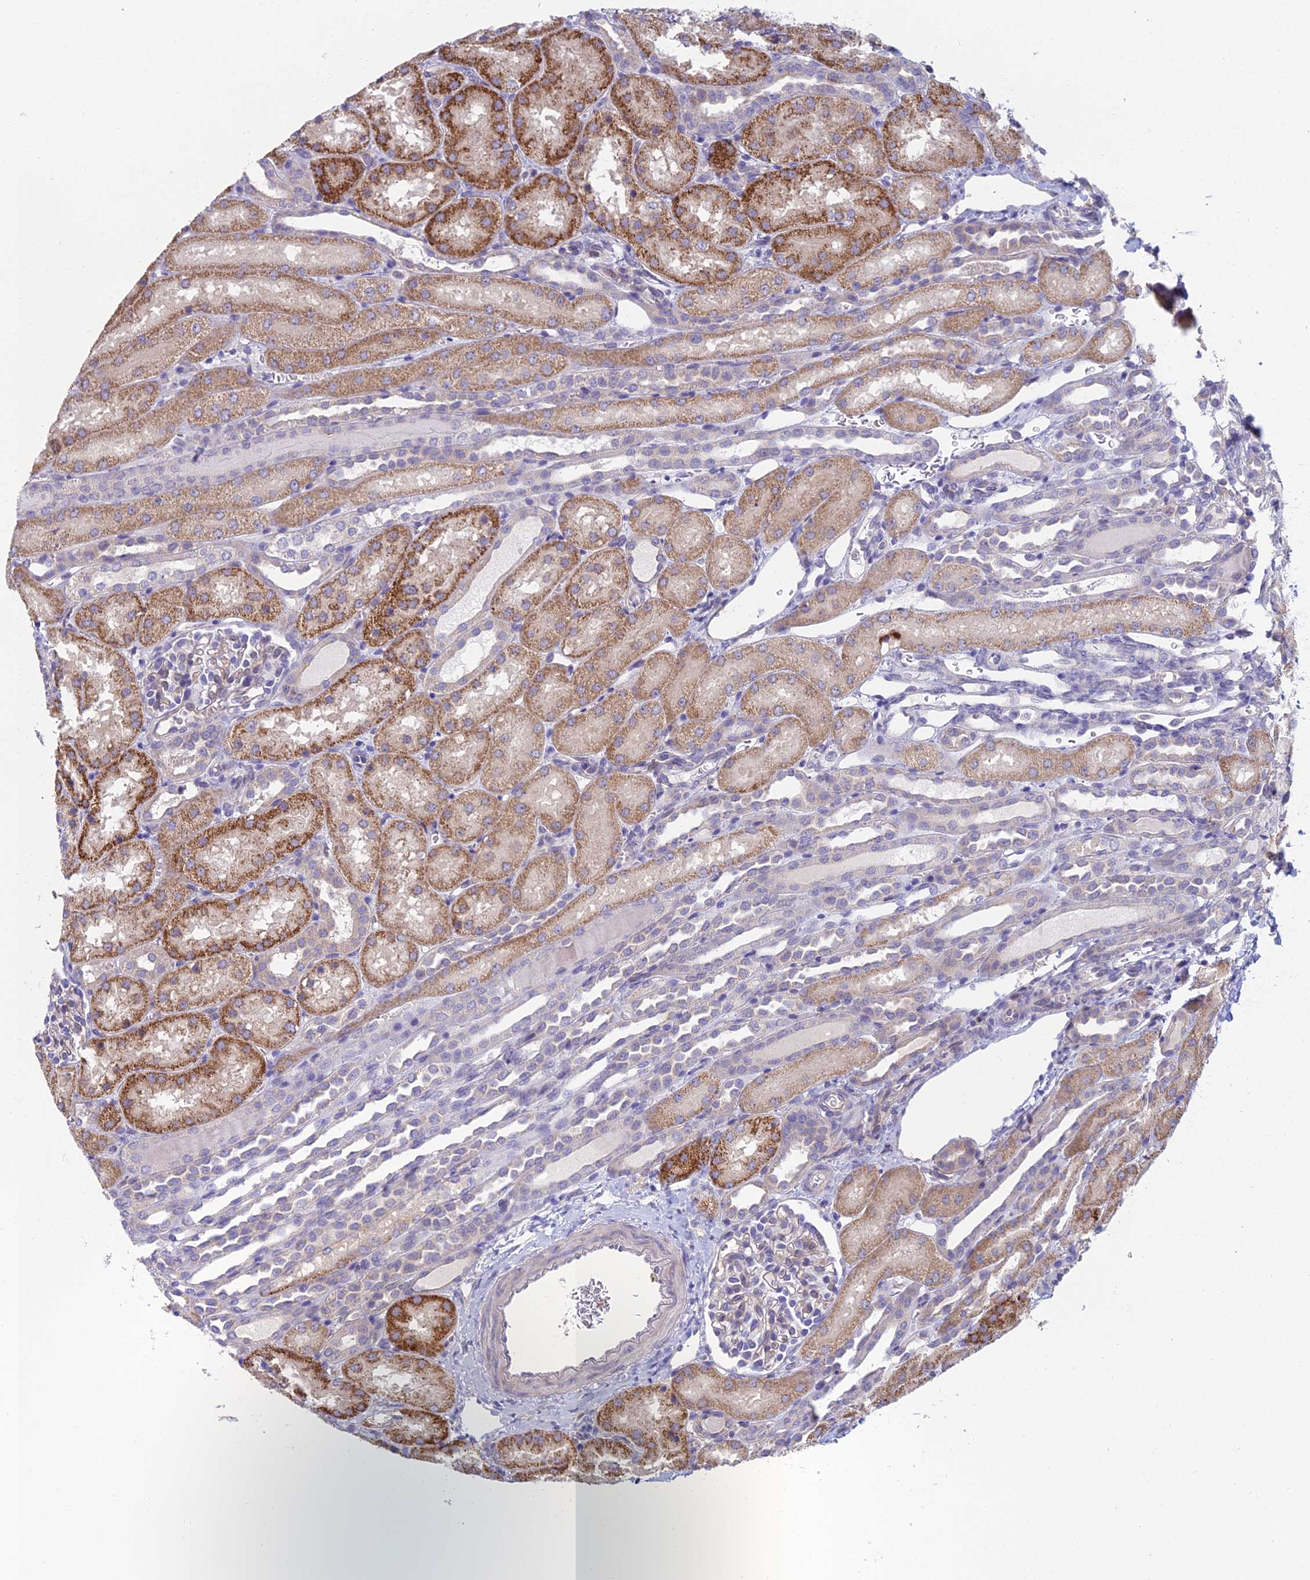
{"staining": {"intensity": "negative", "quantity": "none", "location": "none"}, "tissue": "kidney", "cell_type": "Cells in glomeruli", "image_type": "normal", "snomed": [{"axis": "morphology", "description": "Normal tissue, NOS"}, {"axis": "topography", "description": "Kidney"}], "caption": "Benign kidney was stained to show a protein in brown. There is no significant staining in cells in glomeruli.", "gene": "METTL26", "patient": {"sex": "male", "age": 1}}